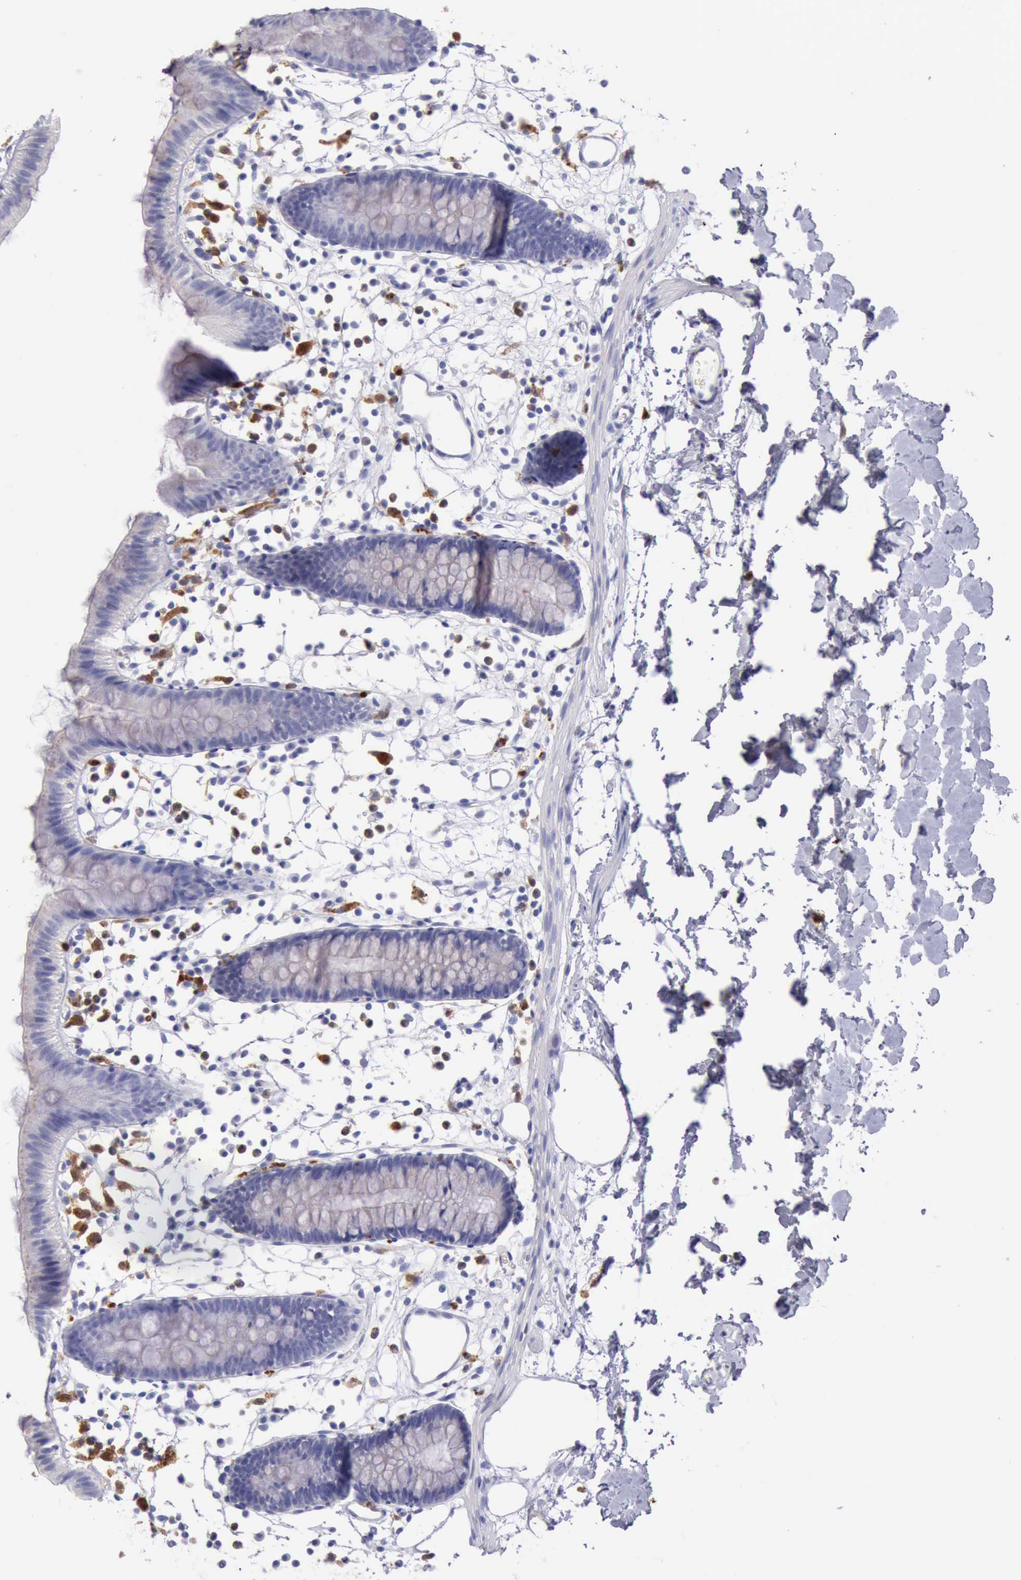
{"staining": {"intensity": "negative", "quantity": "none", "location": "none"}, "tissue": "colon", "cell_type": "Endothelial cells", "image_type": "normal", "snomed": [{"axis": "morphology", "description": "Normal tissue, NOS"}, {"axis": "topography", "description": "Colon"}], "caption": "High magnification brightfield microscopy of normal colon stained with DAB (3,3'-diaminobenzidine) (brown) and counterstained with hematoxylin (blue): endothelial cells show no significant expression. The staining is performed using DAB (3,3'-diaminobenzidine) brown chromogen with nuclei counter-stained in using hematoxylin.", "gene": "CSTA", "patient": {"sex": "male", "age": 14}}